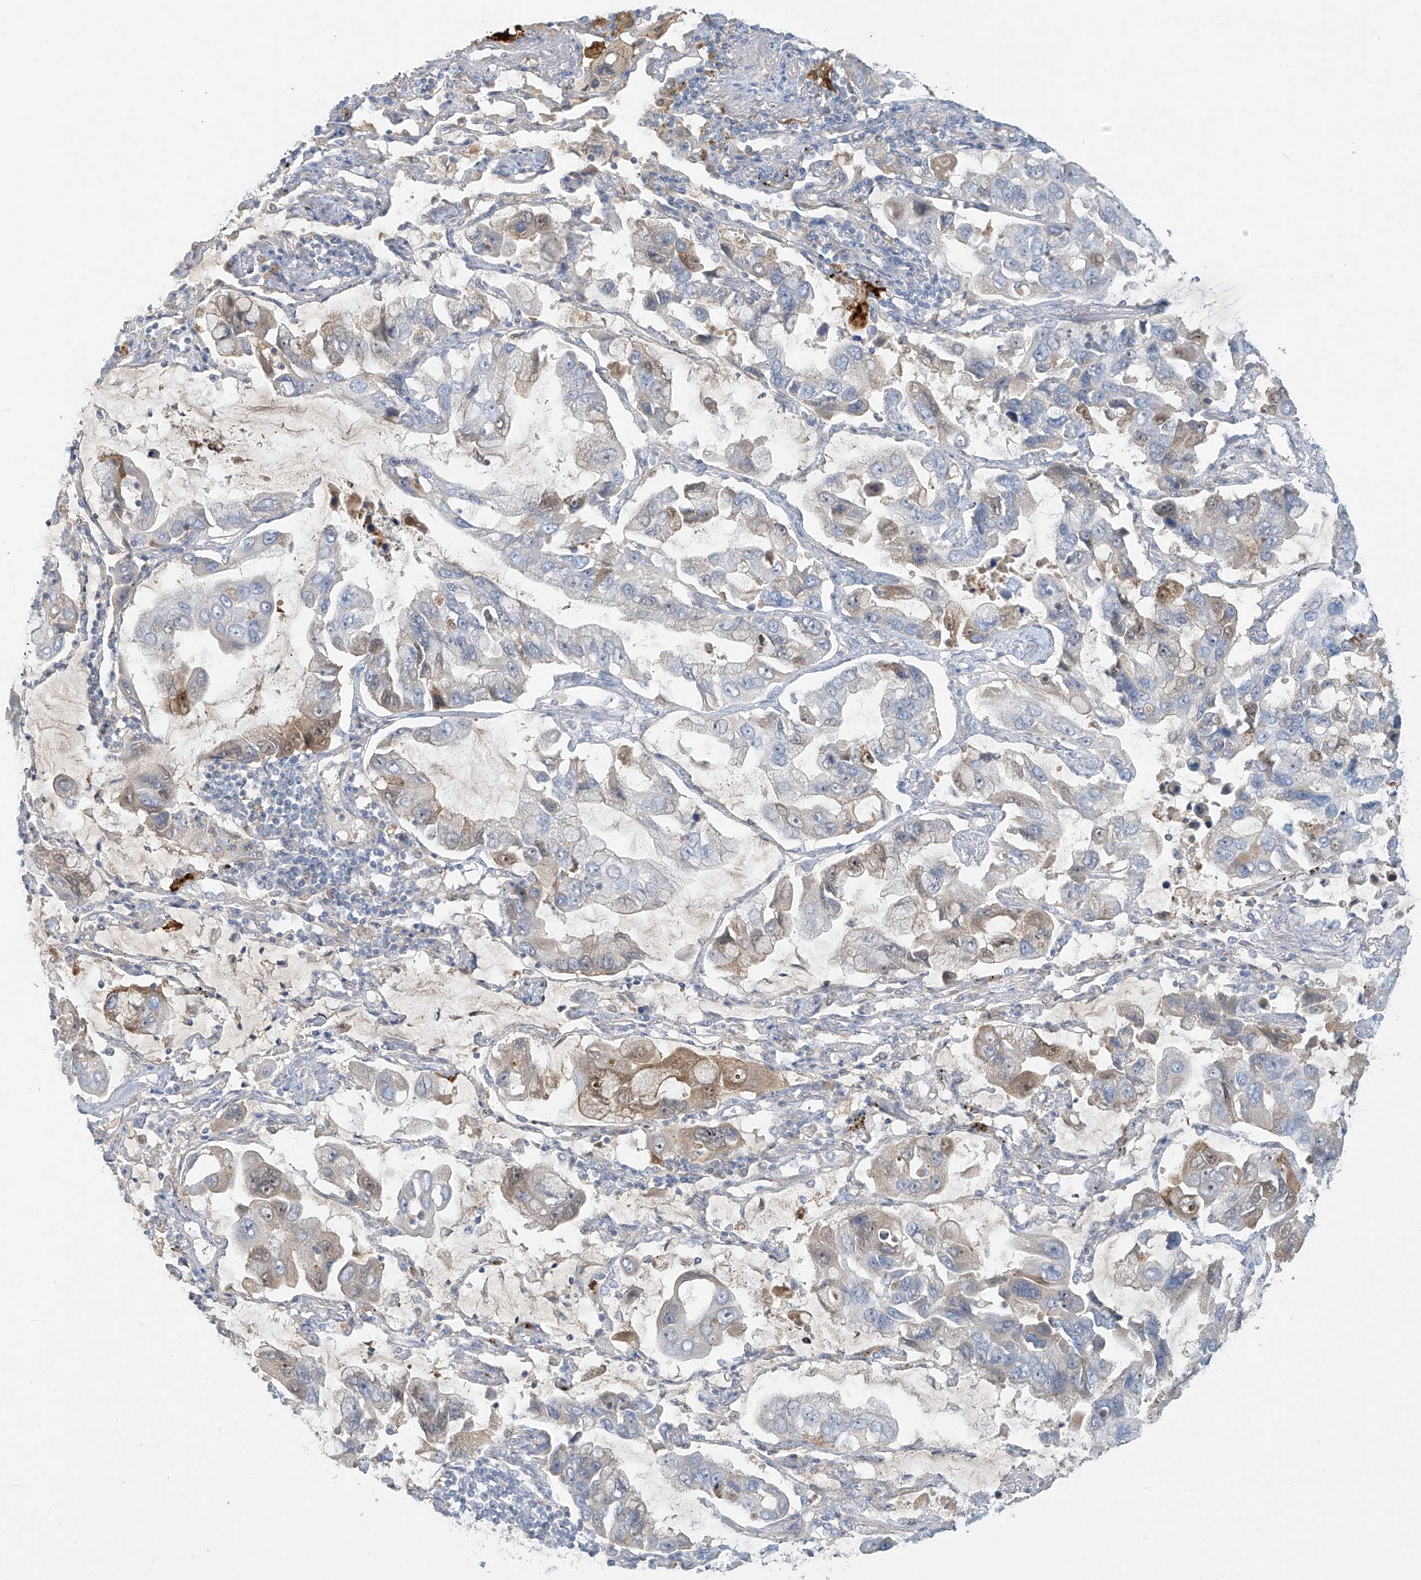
{"staining": {"intensity": "moderate", "quantity": "<25%", "location": "cytoplasmic/membranous,nuclear"}, "tissue": "lung cancer", "cell_type": "Tumor cells", "image_type": "cancer", "snomed": [{"axis": "morphology", "description": "Adenocarcinoma, NOS"}, {"axis": "topography", "description": "Lung"}], "caption": "Protein staining of lung cancer tissue exhibits moderate cytoplasmic/membranous and nuclear staining in approximately <25% of tumor cells.", "gene": "C2orf42", "patient": {"sex": "male", "age": 64}}